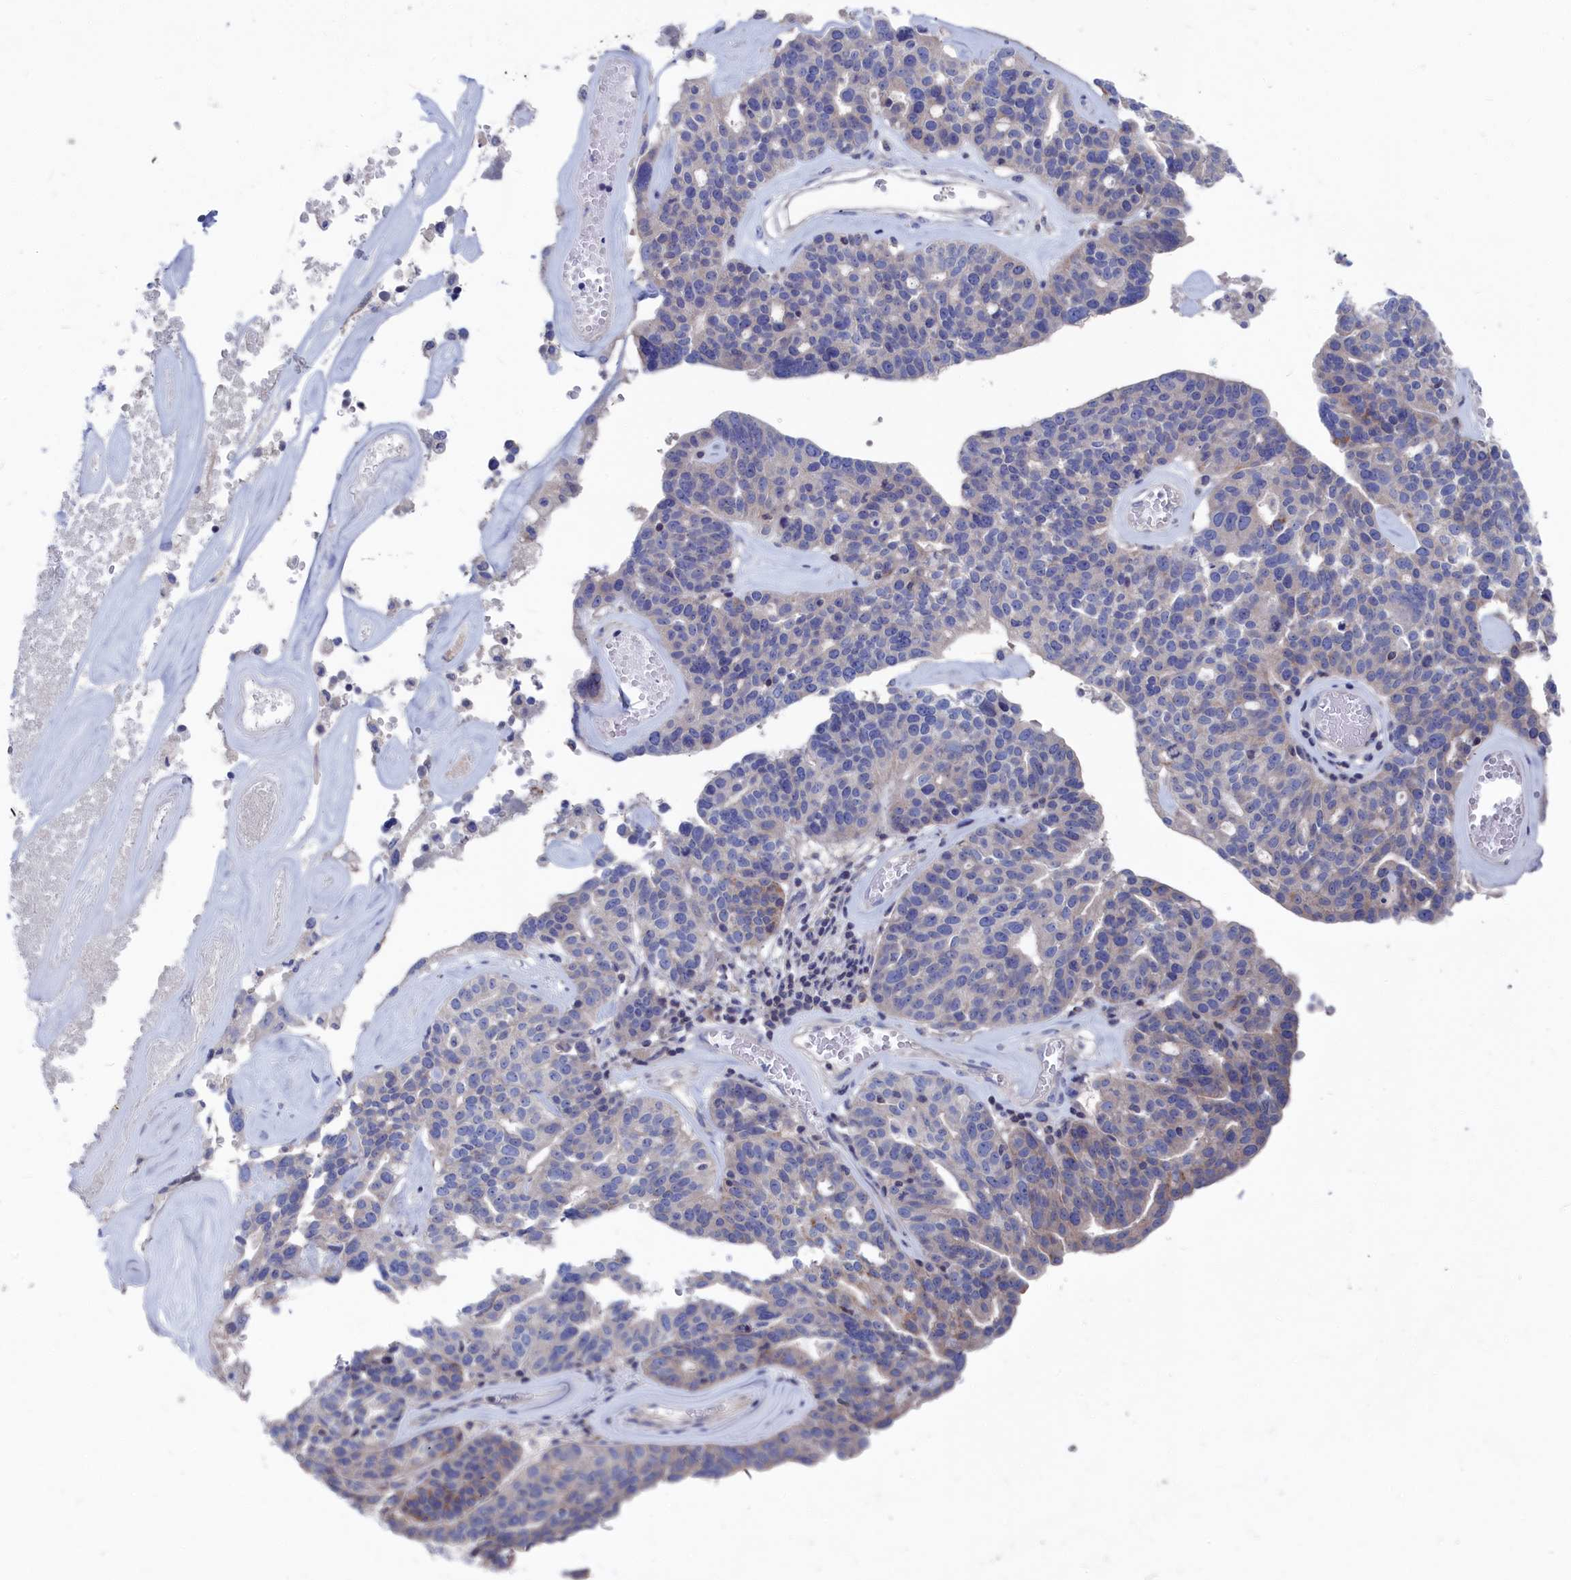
{"staining": {"intensity": "negative", "quantity": "none", "location": "none"}, "tissue": "ovarian cancer", "cell_type": "Tumor cells", "image_type": "cancer", "snomed": [{"axis": "morphology", "description": "Cystadenocarcinoma, serous, NOS"}, {"axis": "topography", "description": "Ovary"}], "caption": "Tumor cells are negative for brown protein staining in ovarian cancer (serous cystadenocarcinoma). The staining is performed using DAB (3,3'-diaminobenzidine) brown chromogen with nuclei counter-stained in using hematoxylin.", "gene": "CEND1", "patient": {"sex": "female", "age": 59}}